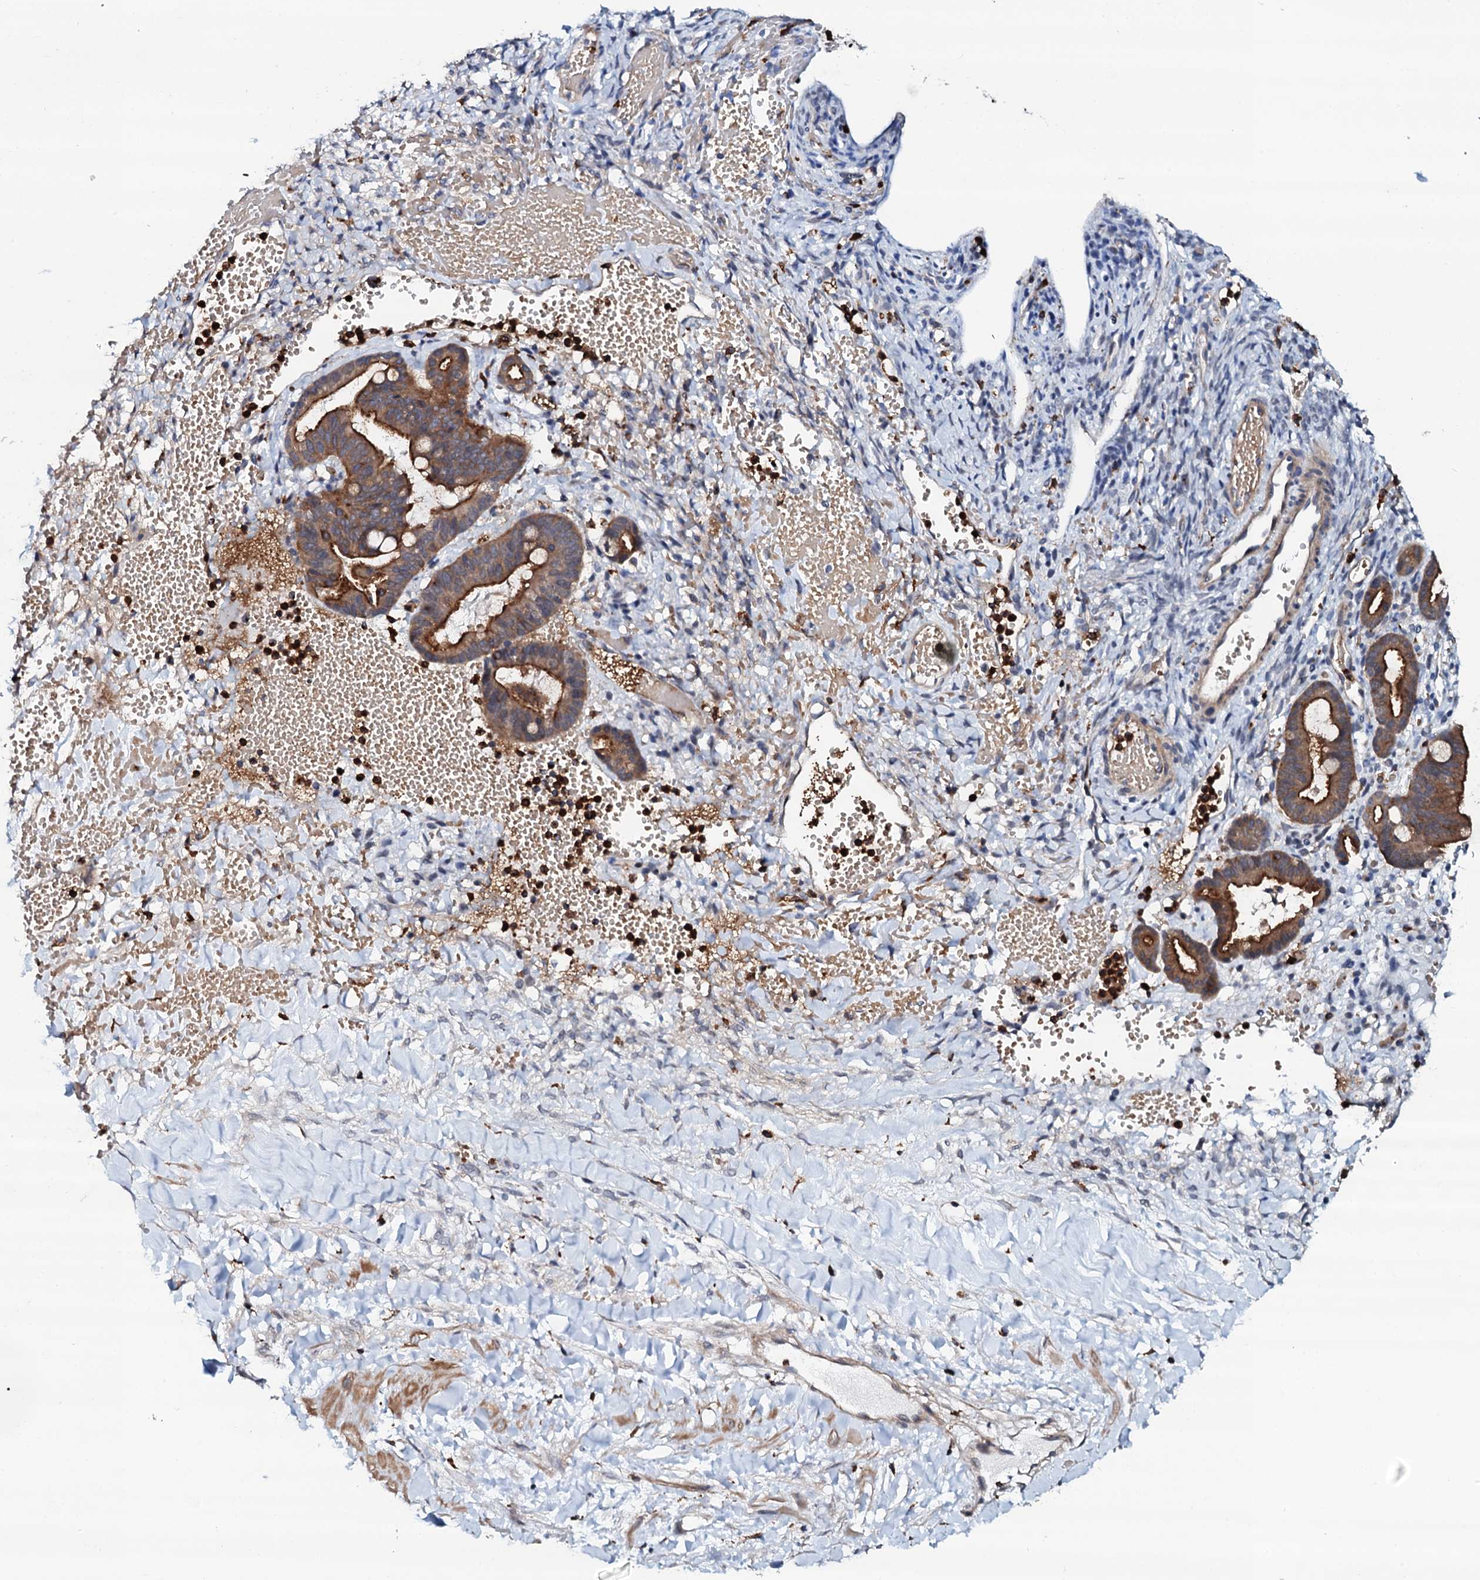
{"staining": {"intensity": "strong", "quantity": ">75%", "location": "cytoplasmic/membranous"}, "tissue": "ovarian cancer", "cell_type": "Tumor cells", "image_type": "cancer", "snomed": [{"axis": "morphology", "description": "Cystadenocarcinoma, mucinous, NOS"}, {"axis": "topography", "description": "Ovary"}], "caption": "Mucinous cystadenocarcinoma (ovarian) stained for a protein displays strong cytoplasmic/membranous positivity in tumor cells.", "gene": "VAMP8", "patient": {"sex": "female", "age": 73}}